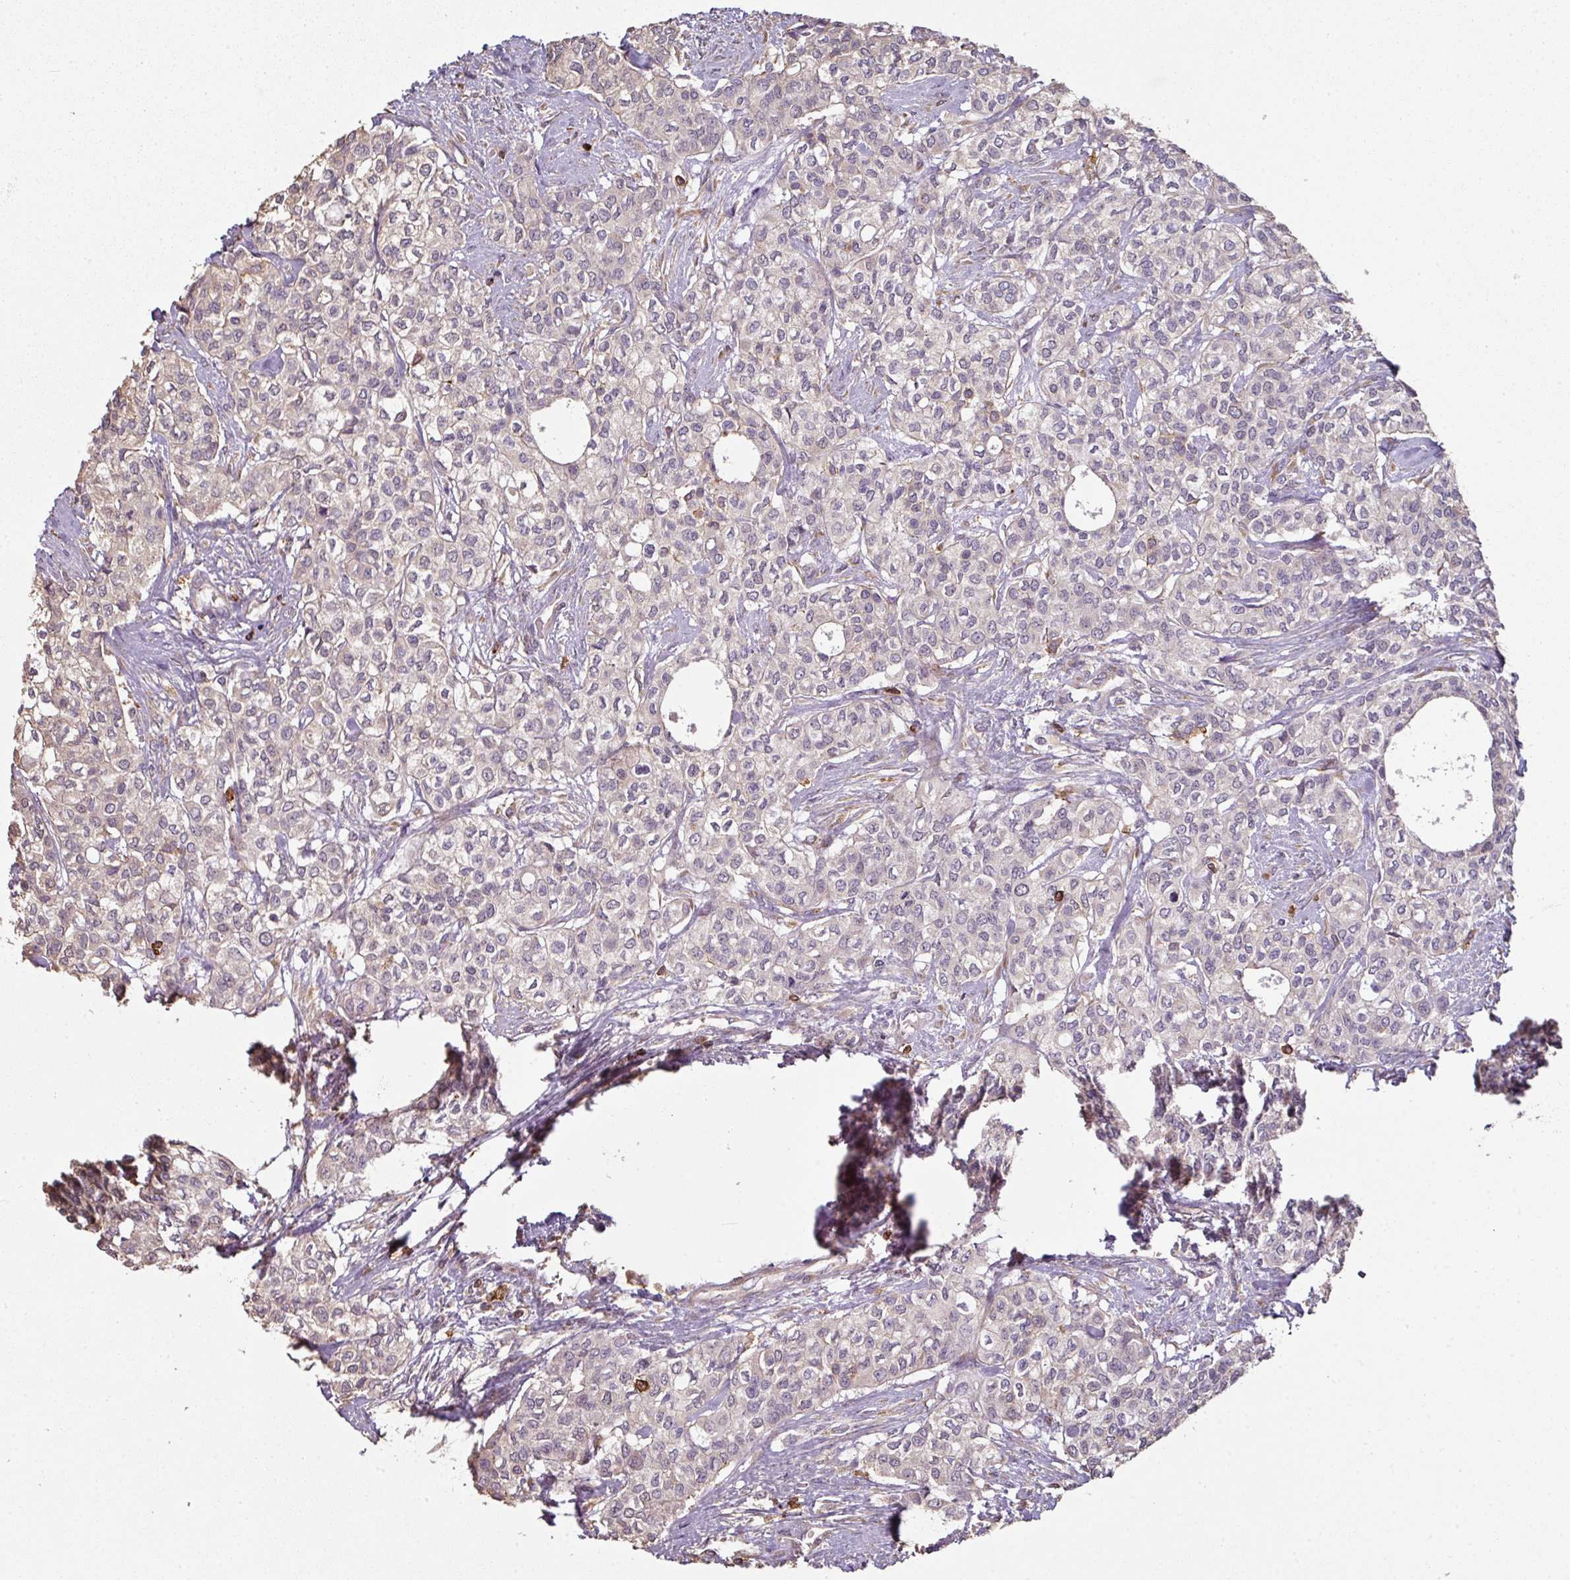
{"staining": {"intensity": "negative", "quantity": "none", "location": "none"}, "tissue": "head and neck cancer", "cell_type": "Tumor cells", "image_type": "cancer", "snomed": [{"axis": "morphology", "description": "Adenocarcinoma, NOS"}, {"axis": "topography", "description": "Head-Neck"}], "caption": "This is an immunohistochemistry photomicrograph of head and neck cancer. There is no positivity in tumor cells.", "gene": "OLFML2B", "patient": {"sex": "male", "age": 81}}